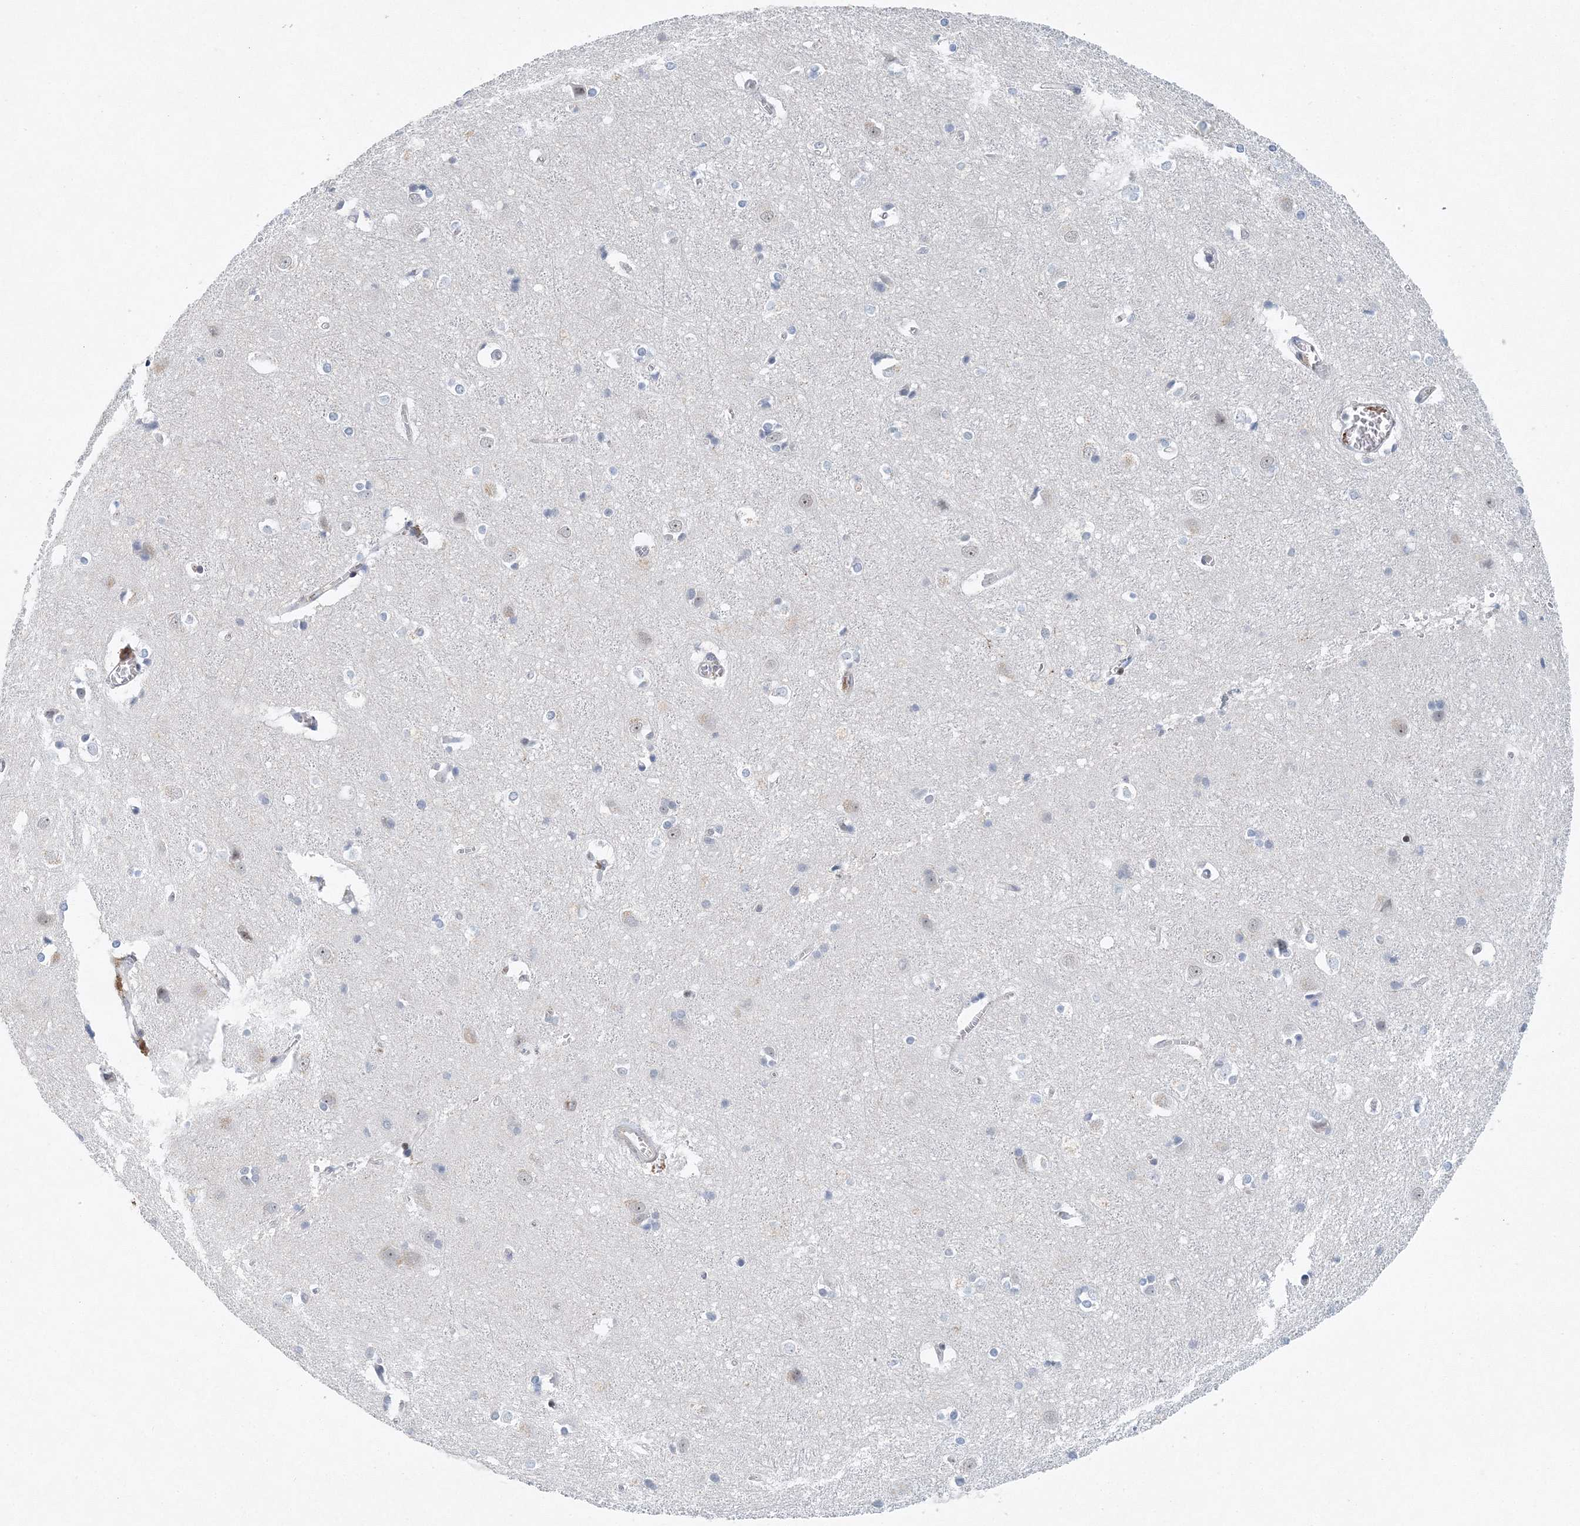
{"staining": {"intensity": "negative", "quantity": "none", "location": "none"}, "tissue": "cerebral cortex", "cell_type": "Endothelial cells", "image_type": "normal", "snomed": [{"axis": "morphology", "description": "Normal tissue, NOS"}, {"axis": "topography", "description": "Cerebral cortex"}], "caption": "This image is of unremarkable cerebral cortex stained with immunohistochemistry (IHC) to label a protein in brown with the nuclei are counter-stained blue. There is no staining in endothelial cells.", "gene": "UIMC1", "patient": {"sex": "male", "age": 54}}